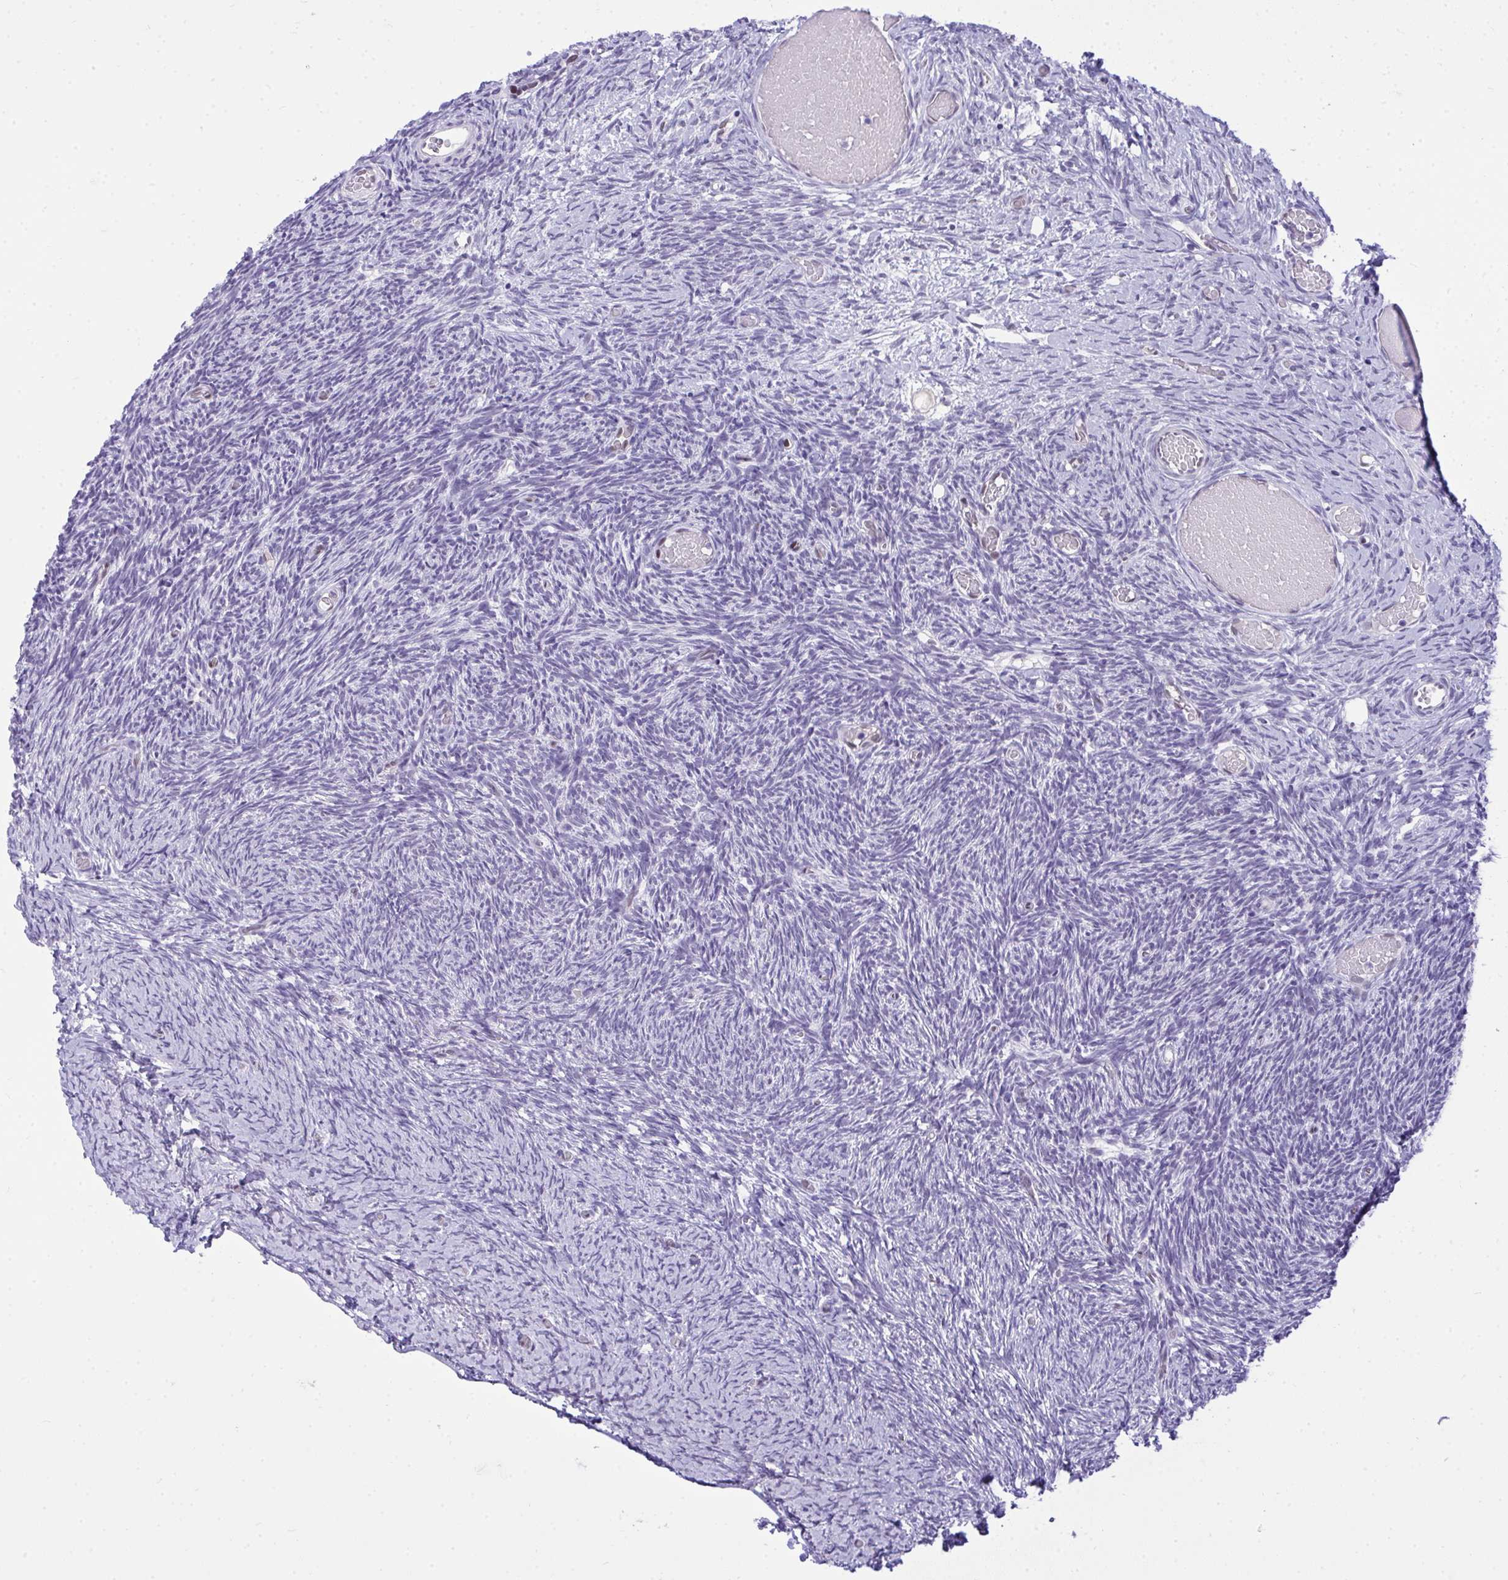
{"staining": {"intensity": "negative", "quantity": "none", "location": "none"}, "tissue": "ovary", "cell_type": "Follicle cells", "image_type": "normal", "snomed": [{"axis": "morphology", "description": "Normal tissue, NOS"}, {"axis": "topography", "description": "Ovary"}], "caption": "Immunohistochemistry (IHC) photomicrograph of benign ovary: ovary stained with DAB (3,3'-diaminobenzidine) shows no significant protein expression in follicle cells. (DAB (3,3'-diaminobenzidine) immunohistochemistry, high magnification).", "gene": "TEAD4", "patient": {"sex": "female", "age": 39}}